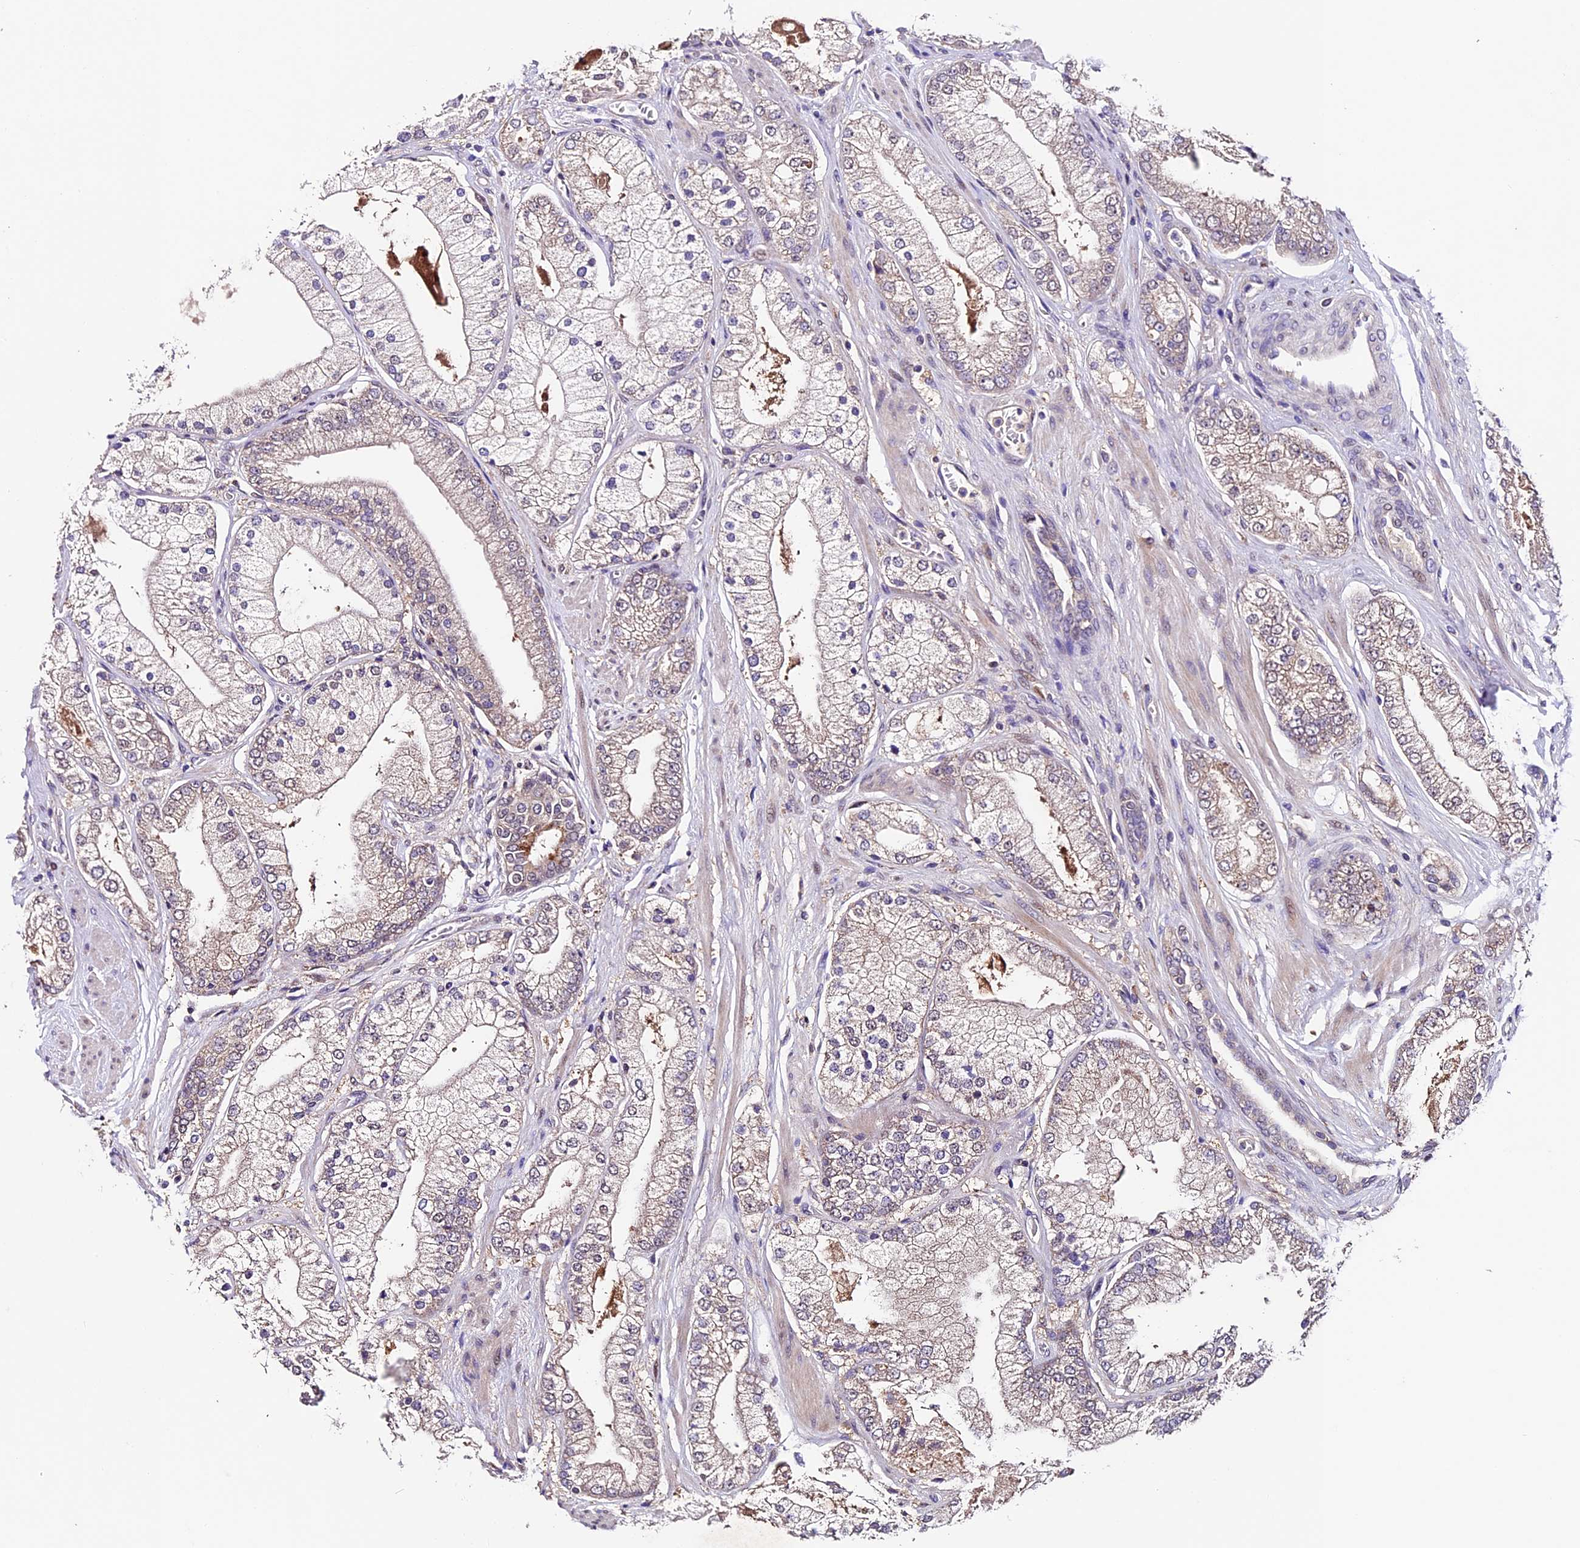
{"staining": {"intensity": "weak", "quantity": "25%-75%", "location": "cytoplasmic/membranous"}, "tissue": "prostate cancer", "cell_type": "Tumor cells", "image_type": "cancer", "snomed": [{"axis": "morphology", "description": "Adenocarcinoma, High grade"}, {"axis": "topography", "description": "Prostate"}], "caption": "Prostate cancer (adenocarcinoma (high-grade)) stained for a protein shows weak cytoplasmic/membranous positivity in tumor cells.", "gene": "SBNO2", "patient": {"sex": "male", "age": 58}}